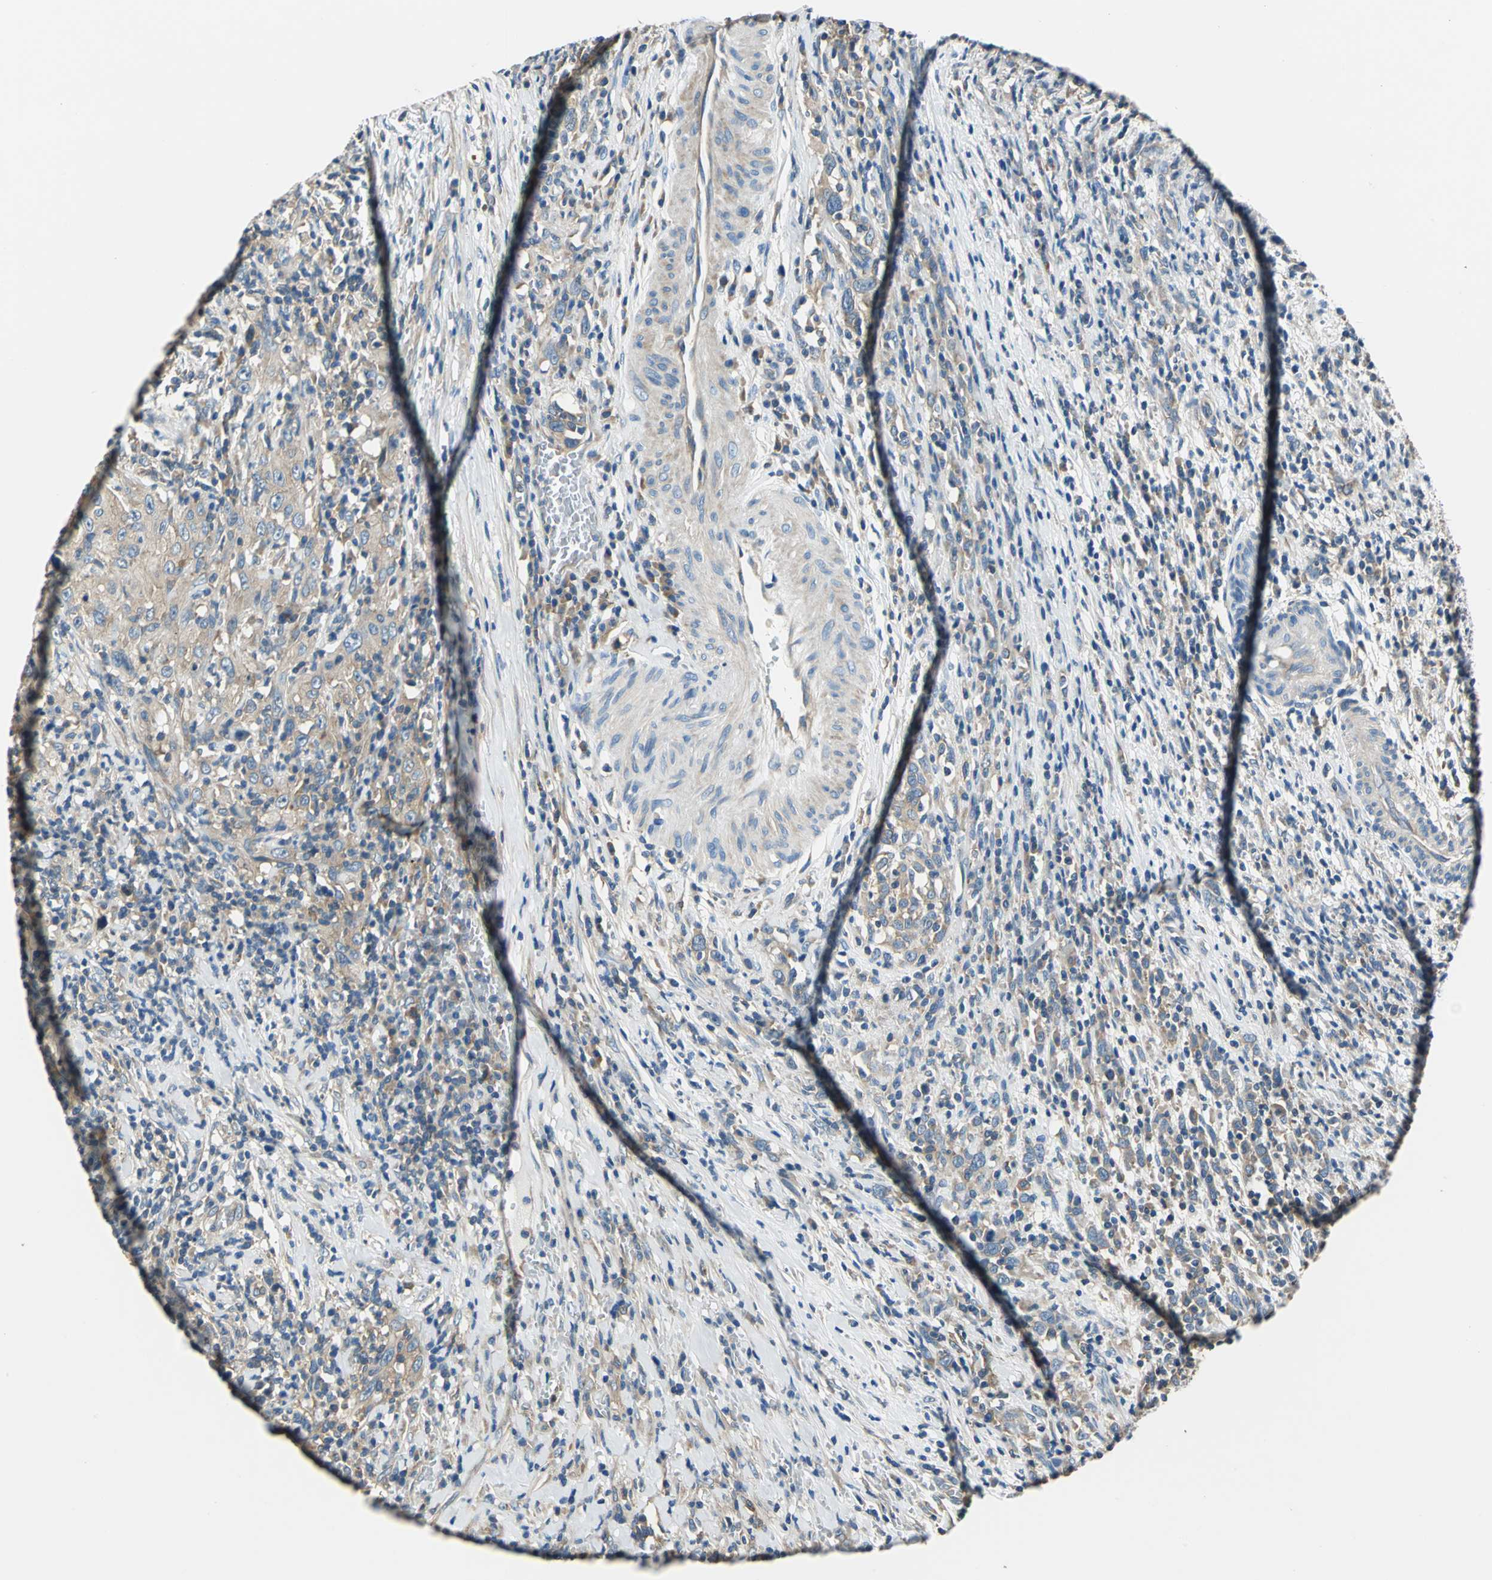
{"staining": {"intensity": "weak", "quantity": ">75%", "location": "cytoplasmic/membranous"}, "tissue": "urothelial cancer", "cell_type": "Tumor cells", "image_type": "cancer", "snomed": [{"axis": "morphology", "description": "Urothelial carcinoma, High grade"}, {"axis": "topography", "description": "Urinary bladder"}], "caption": "Immunohistochemistry of urothelial cancer shows low levels of weak cytoplasmic/membranous staining in about >75% of tumor cells.", "gene": "DDX3Y", "patient": {"sex": "male", "age": 61}}